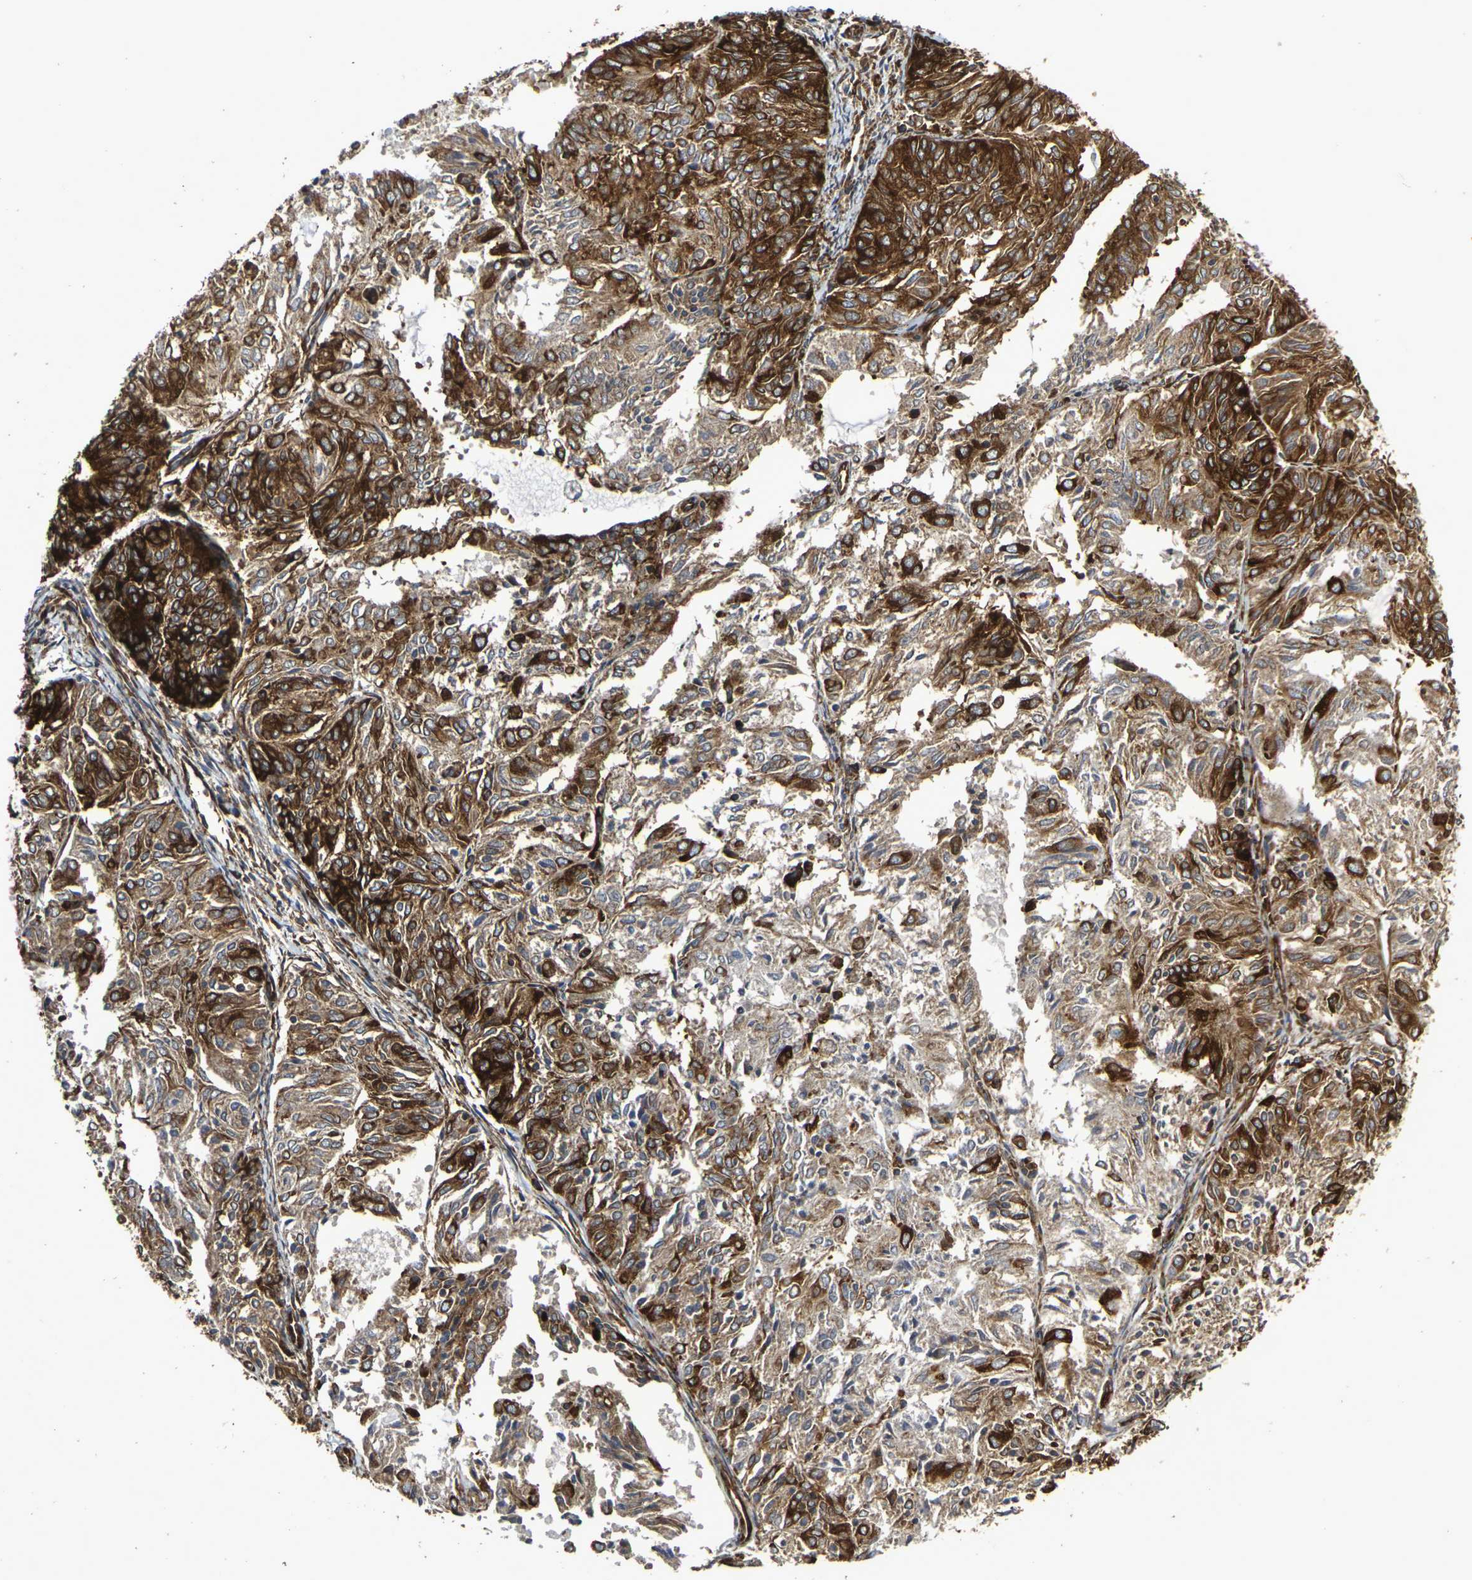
{"staining": {"intensity": "strong", "quantity": ">75%", "location": "cytoplasmic/membranous"}, "tissue": "endometrial cancer", "cell_type": "Tumor cells", "image_type": "cancer", "snomed": [{"axis": "morphology", "description": "Adenocarcinoma, NOS"}, {"axis": "topography", "description": "Uterus"}], "caption": "The image shows immunohistochemical staining of endometrial cancer (adenocarcinoma). There is strong cytoplasmic/membranous staining is seen in about >75% of tumor cells. (DAB IHC with brightfield microscopy, high magnification).", "gene": "MARCHF2", "patient": {"sex": "female", "age": 60}}